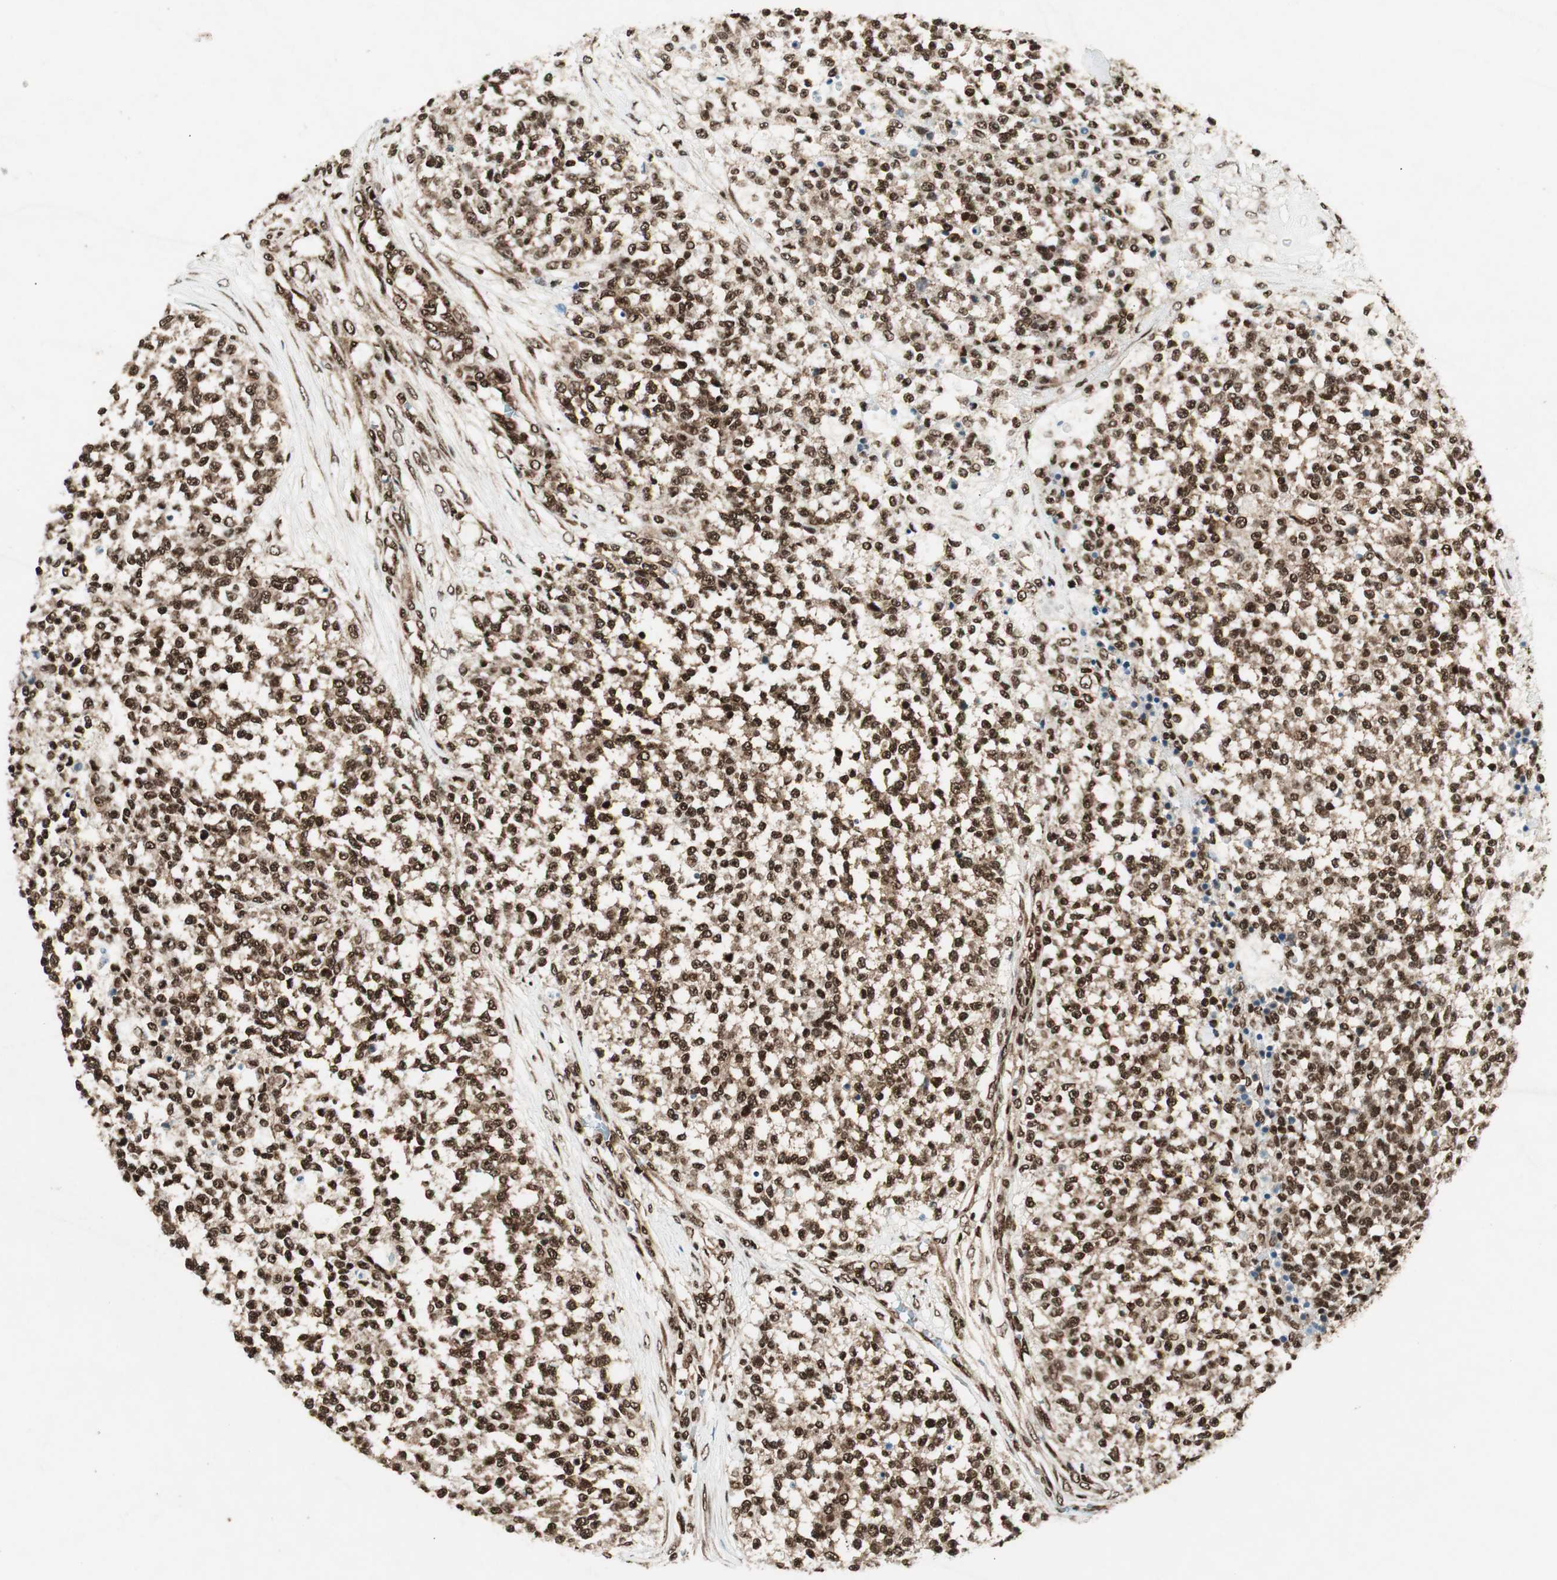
{"staining": {"intensity": "strong", "quantity": ">75%", "location": "nuclear"}, "tissue": "testis cancer", "cell_type": "Tumor cells", "image_type": "cancer", "snomed": [{"axis": "morphology", "description": "Seminoma, NOS"}, {"axis": "topography", "description": "Testis"}], "caption": "There is high levels of strong nuclear staining in tumor cells of testis seminoma, as demonstrated by immunohistochemical staining (brown color).", "gene": "EWSR1", "patient": {"sex": "male", "age": 59}}